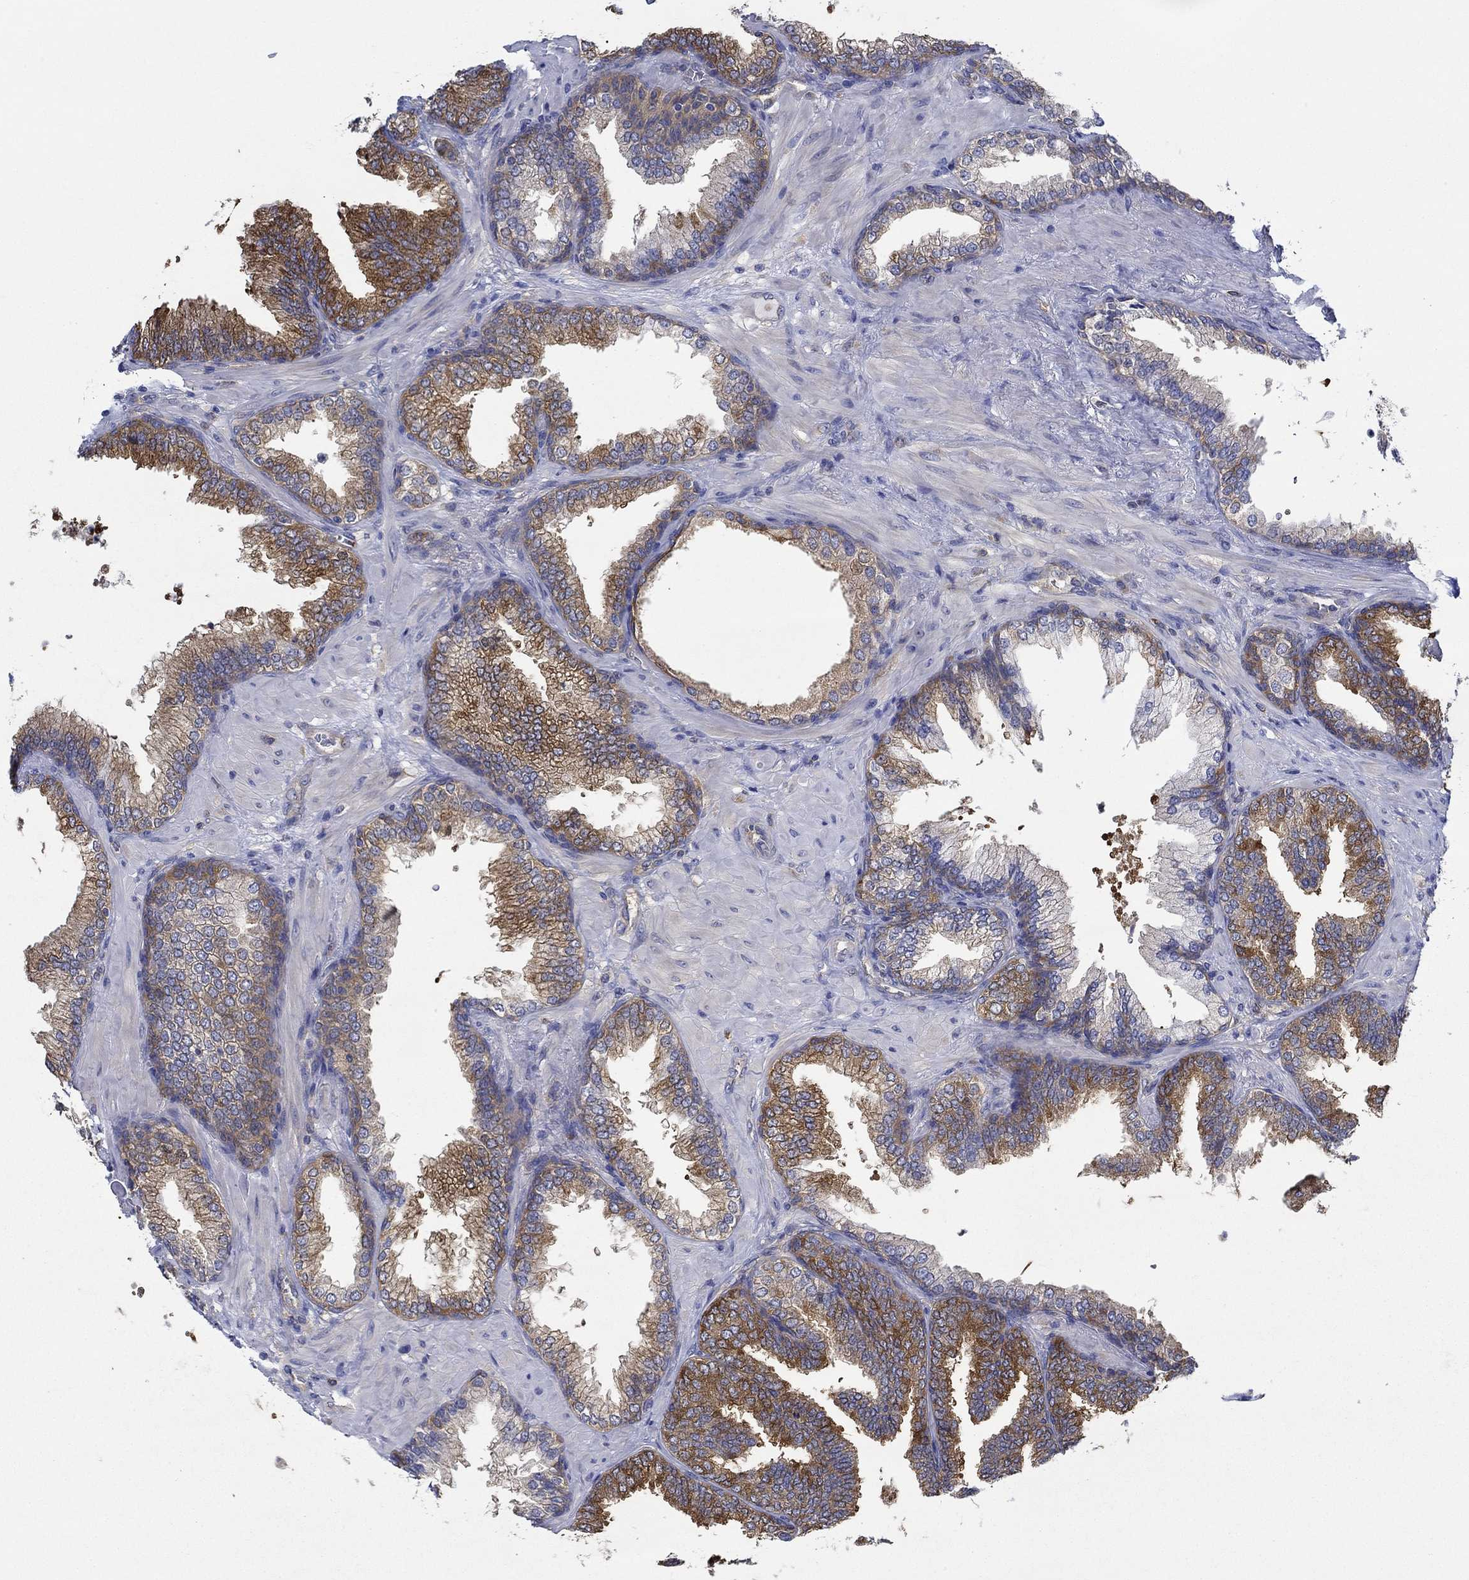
{"staining": {"intensity": "strong", "quantity": ">75%", "location": "cytoplasmic/membranous"}, "tissue": "prostate cancer", "cell_type": "Tumor cells", "image_type": "cancer", "snomed": [{"axis": "morphology", "description": "Adenocarcinoma, Low grade"}, {"axis": "topography", "description": "Prostate"}], "caption": "DAB immunohistochemical staining of prostate cancer shows strong cytoplasmic/membranous protein positivity in about >75% of tumor cells.", "gene": "SLC27A3", "patient": {"sex": "male", "age": 68}}